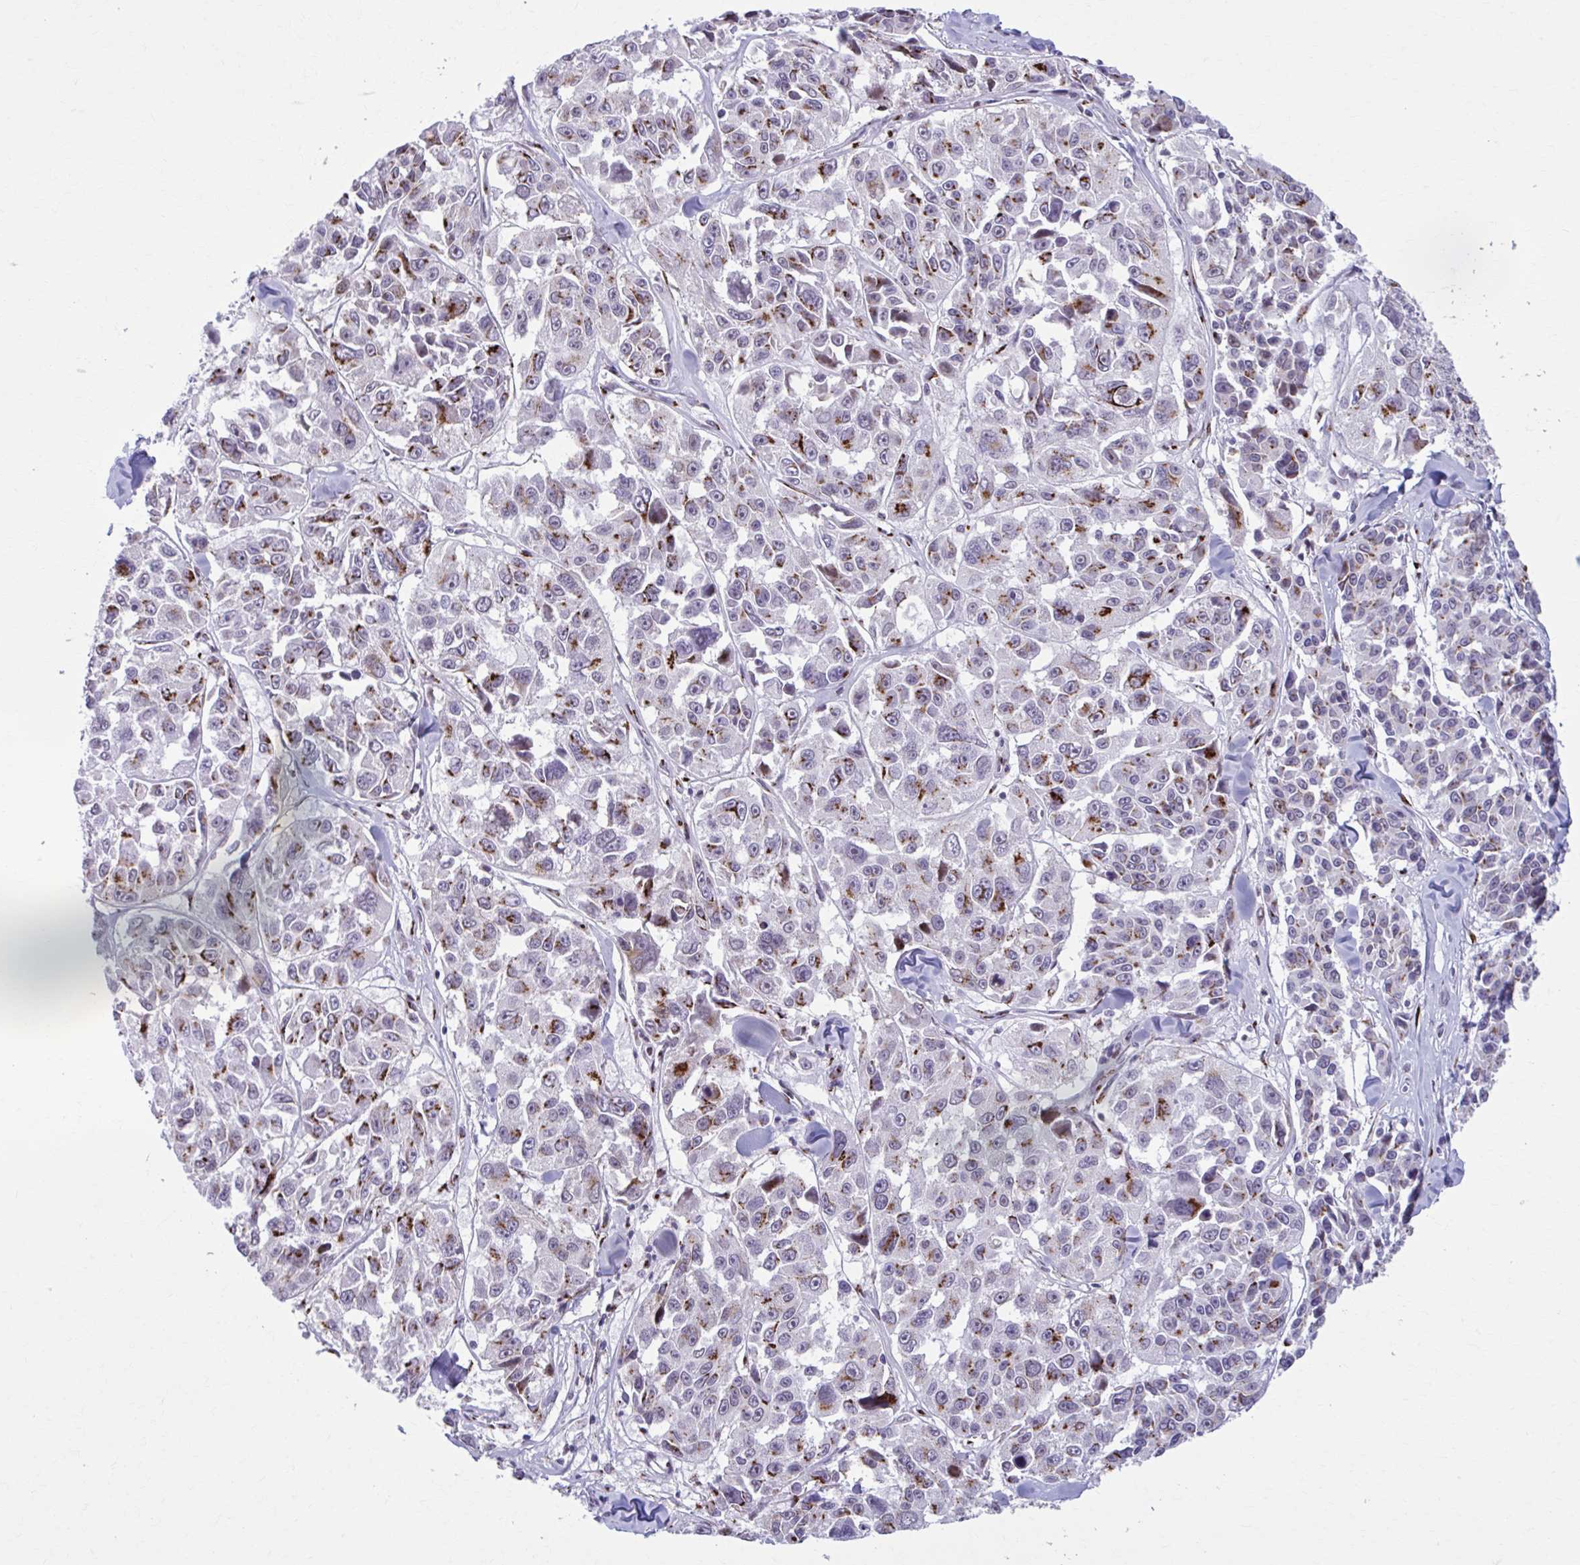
{"staining": {"intensity": "moderate", "quantity": ">75%", "location": "cytoplasmic/membranous"}, "tissue": "melanoma", "cell_type": "Tumor cells", "image_type": "cancer", "snomed": [{"axis": "morphology", "description": "Malignant melanoma, NOS"}, {"axis": "topography", "description": "Skin"}], "caption": "IHC (DAB) staining of malignant melanoma displays moderate cytoplasmic/membranous protein expression in about >75% of tumor cells.", "gene": "ZNF682", "patient": {"sex": "female", "age": 66}}